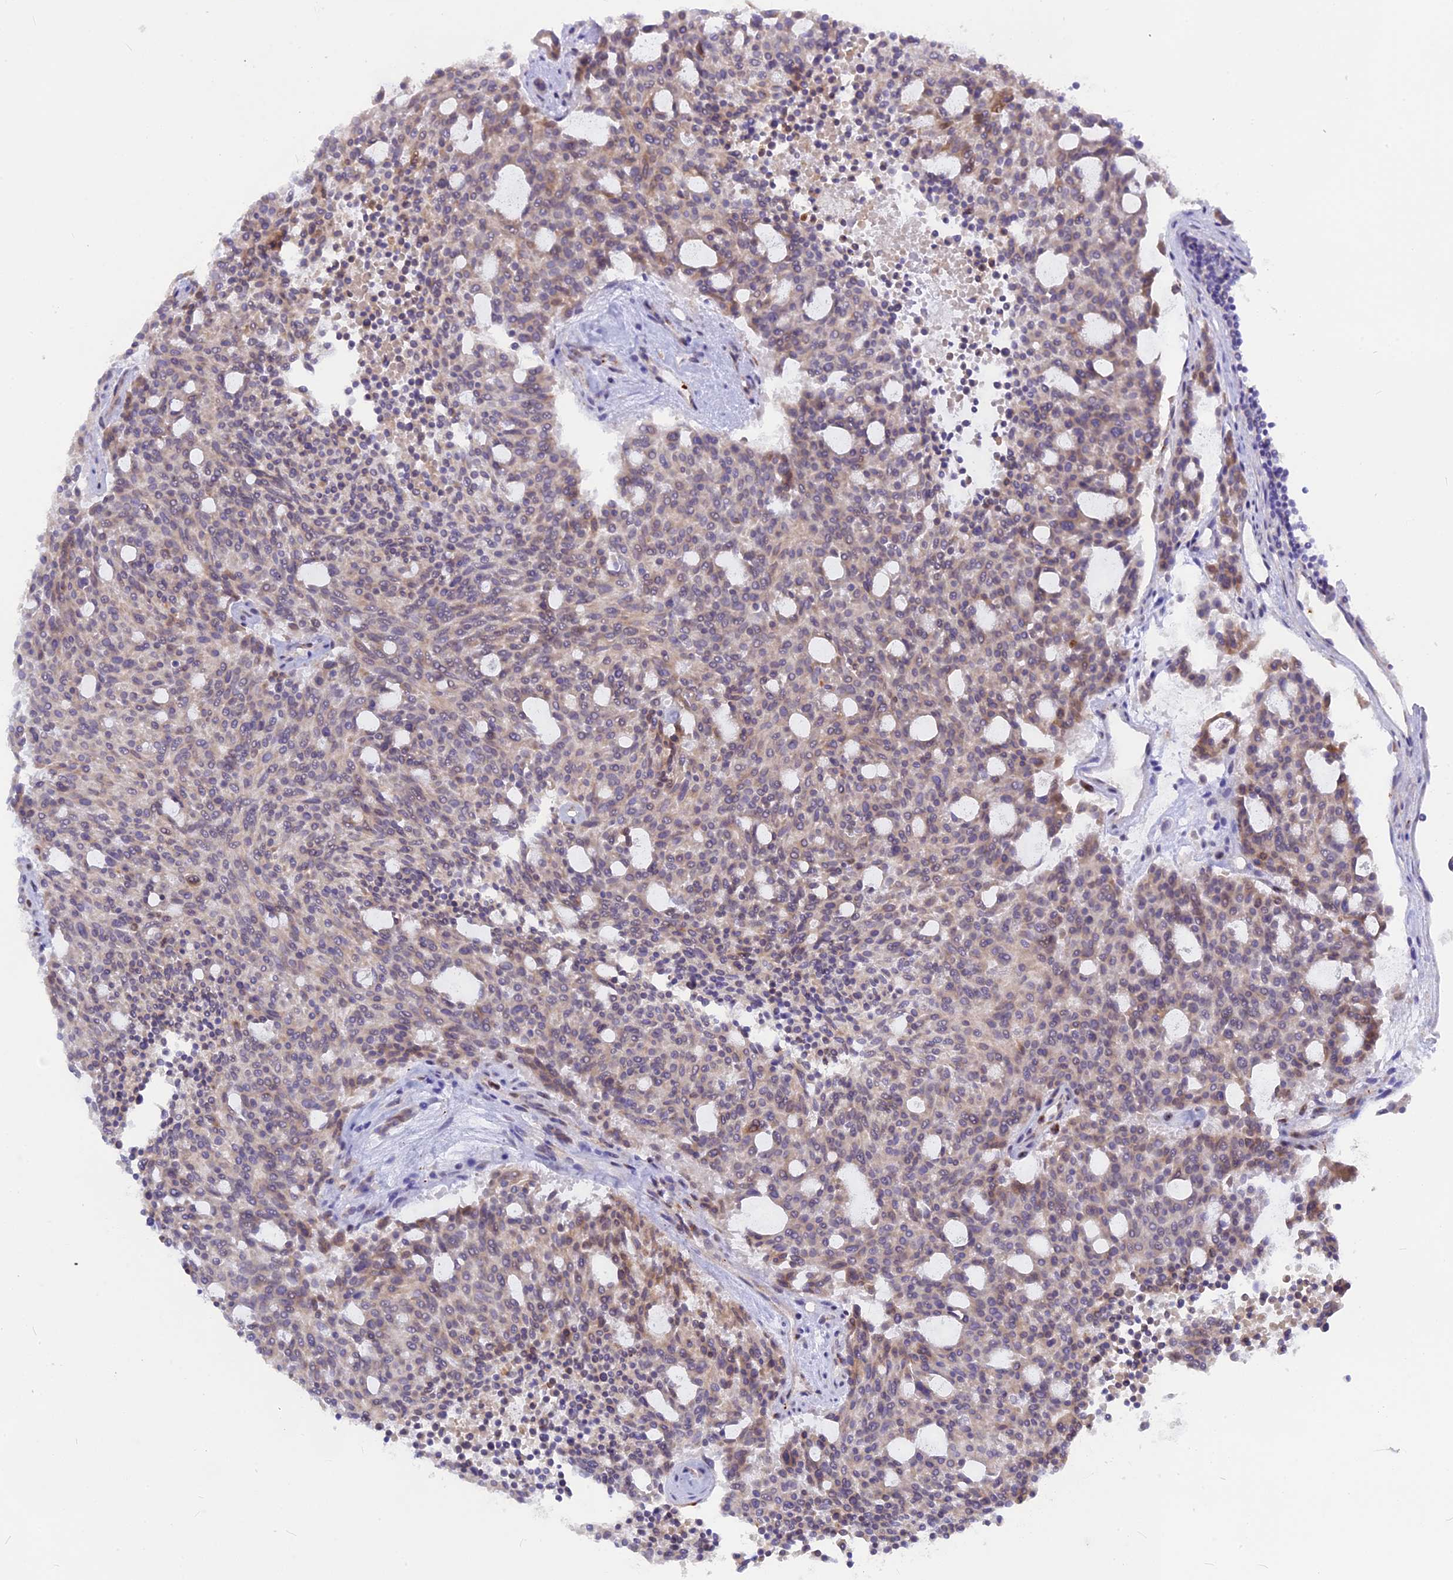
{"staining": {"intensity": "moderate", "quantity": "25%-75%", "location": "cytoplasmic/membranous"}, "tissue": "carcinoid", "cell_type": "Tumor cells", "image_type": "cancer", "snomed": [{"axis": "morphology", "description": "Carcinoid, malignant, NOS"}, {"axis": "topography", "description": "Pancreas"}], "caption": "IHC image of human malignant carcinoid stained for a protein (brown), which shows medium levels of moderate cytoplasmic/membranous positivity in about 25%-75% of tumor cells.", "gene": "TLCD1", "patient": {"sex": "female", "age": 54}}